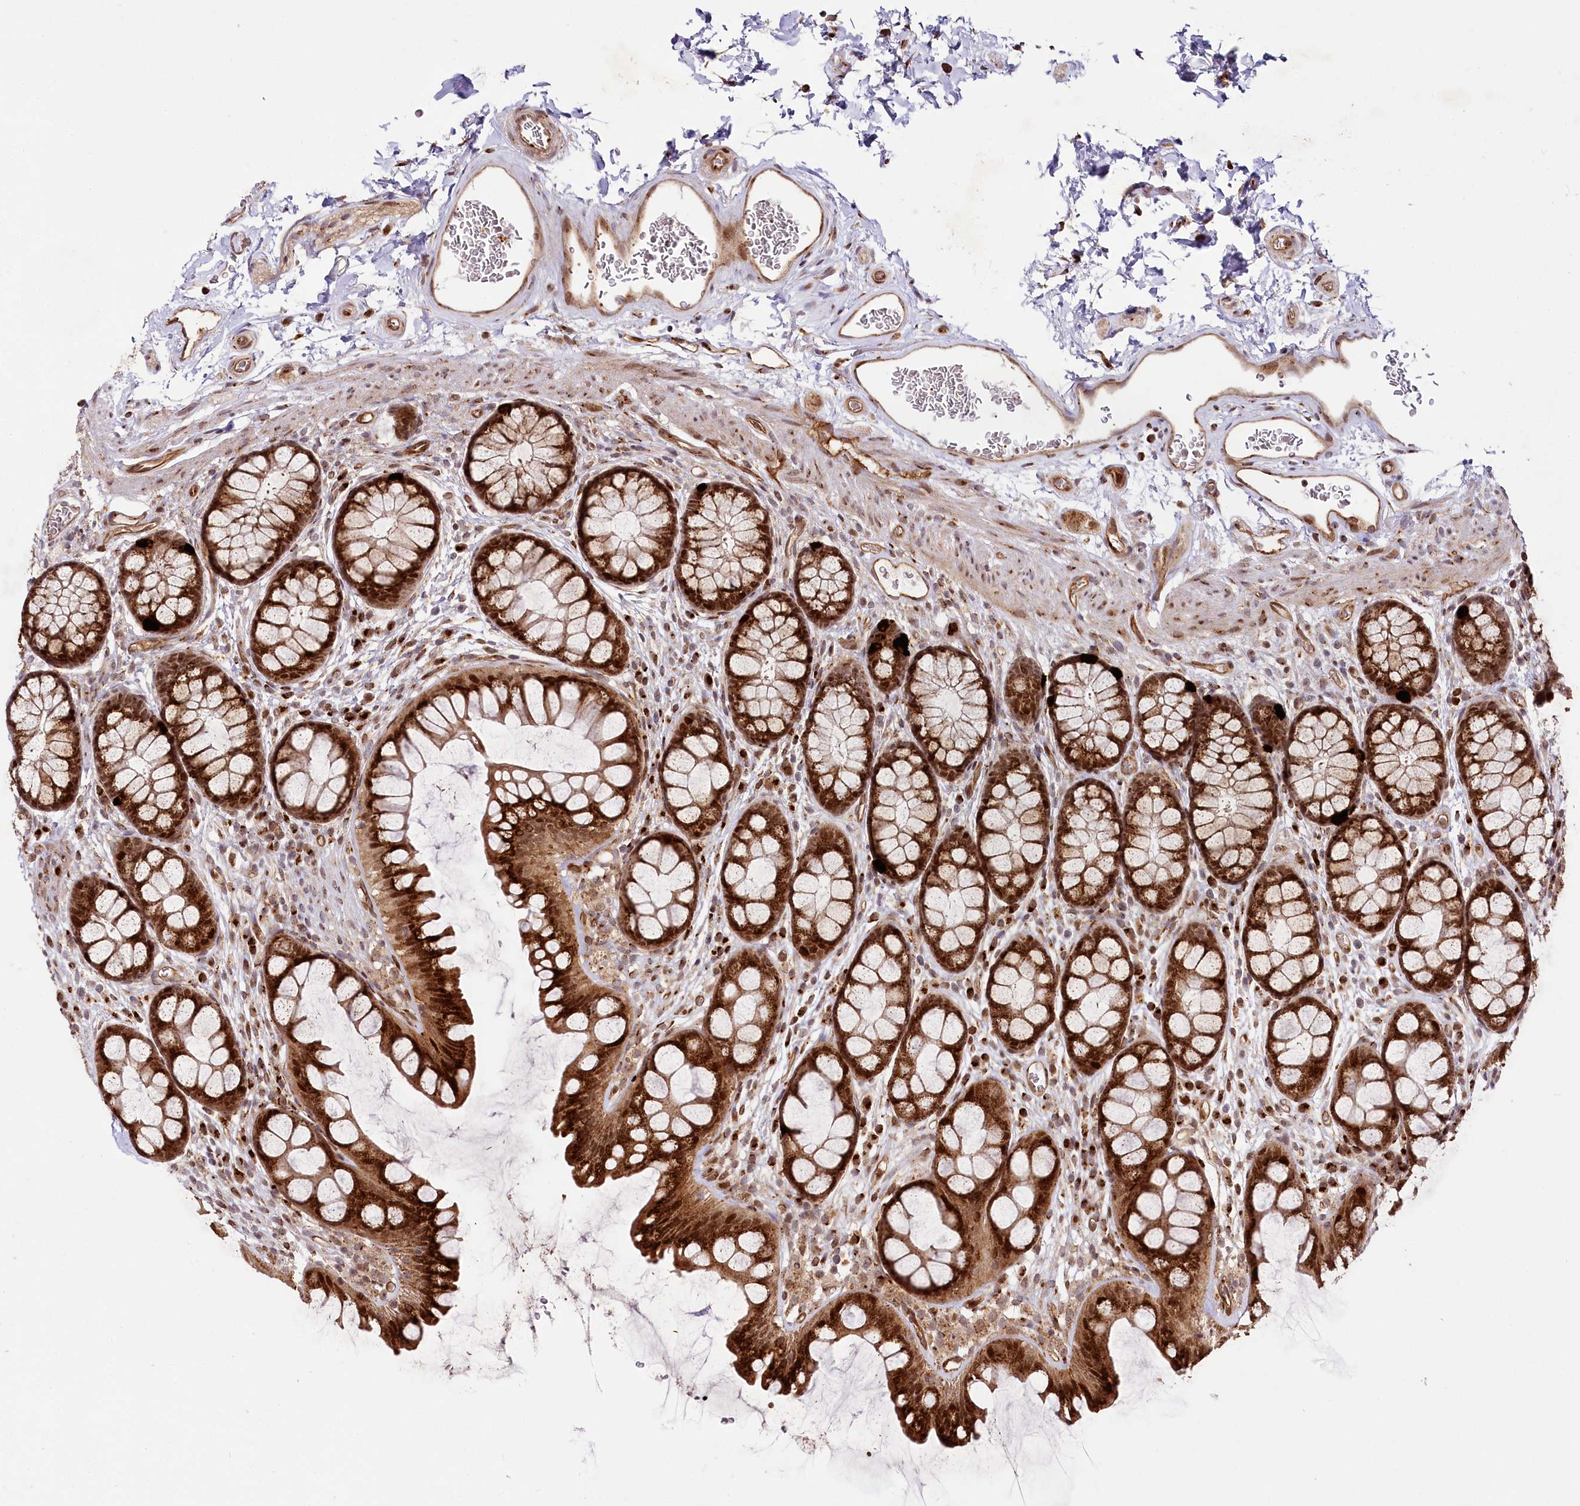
{"staining": {"intensity": "moderate", "quantity": ">75%", "location": "cytoplasmic/membranous,nuclear"}, "tissue": "colon", "cell_type": "Endothelial cells", "image_type": "normal", "snomed": [{"axis": "morphology", "description": "Normal tissue, NOS"}, {"axis": "topography", "description": "Colon"}], "caption": "This image shows immunohistochemistry (IHC) staining of normal colon, with medium moderate cytoplasmic/membranous,nuclear staining in approximately >75% of endothelial cells.", "gene": "COPG1", "patient": {"sex": "female", "age": 82}}